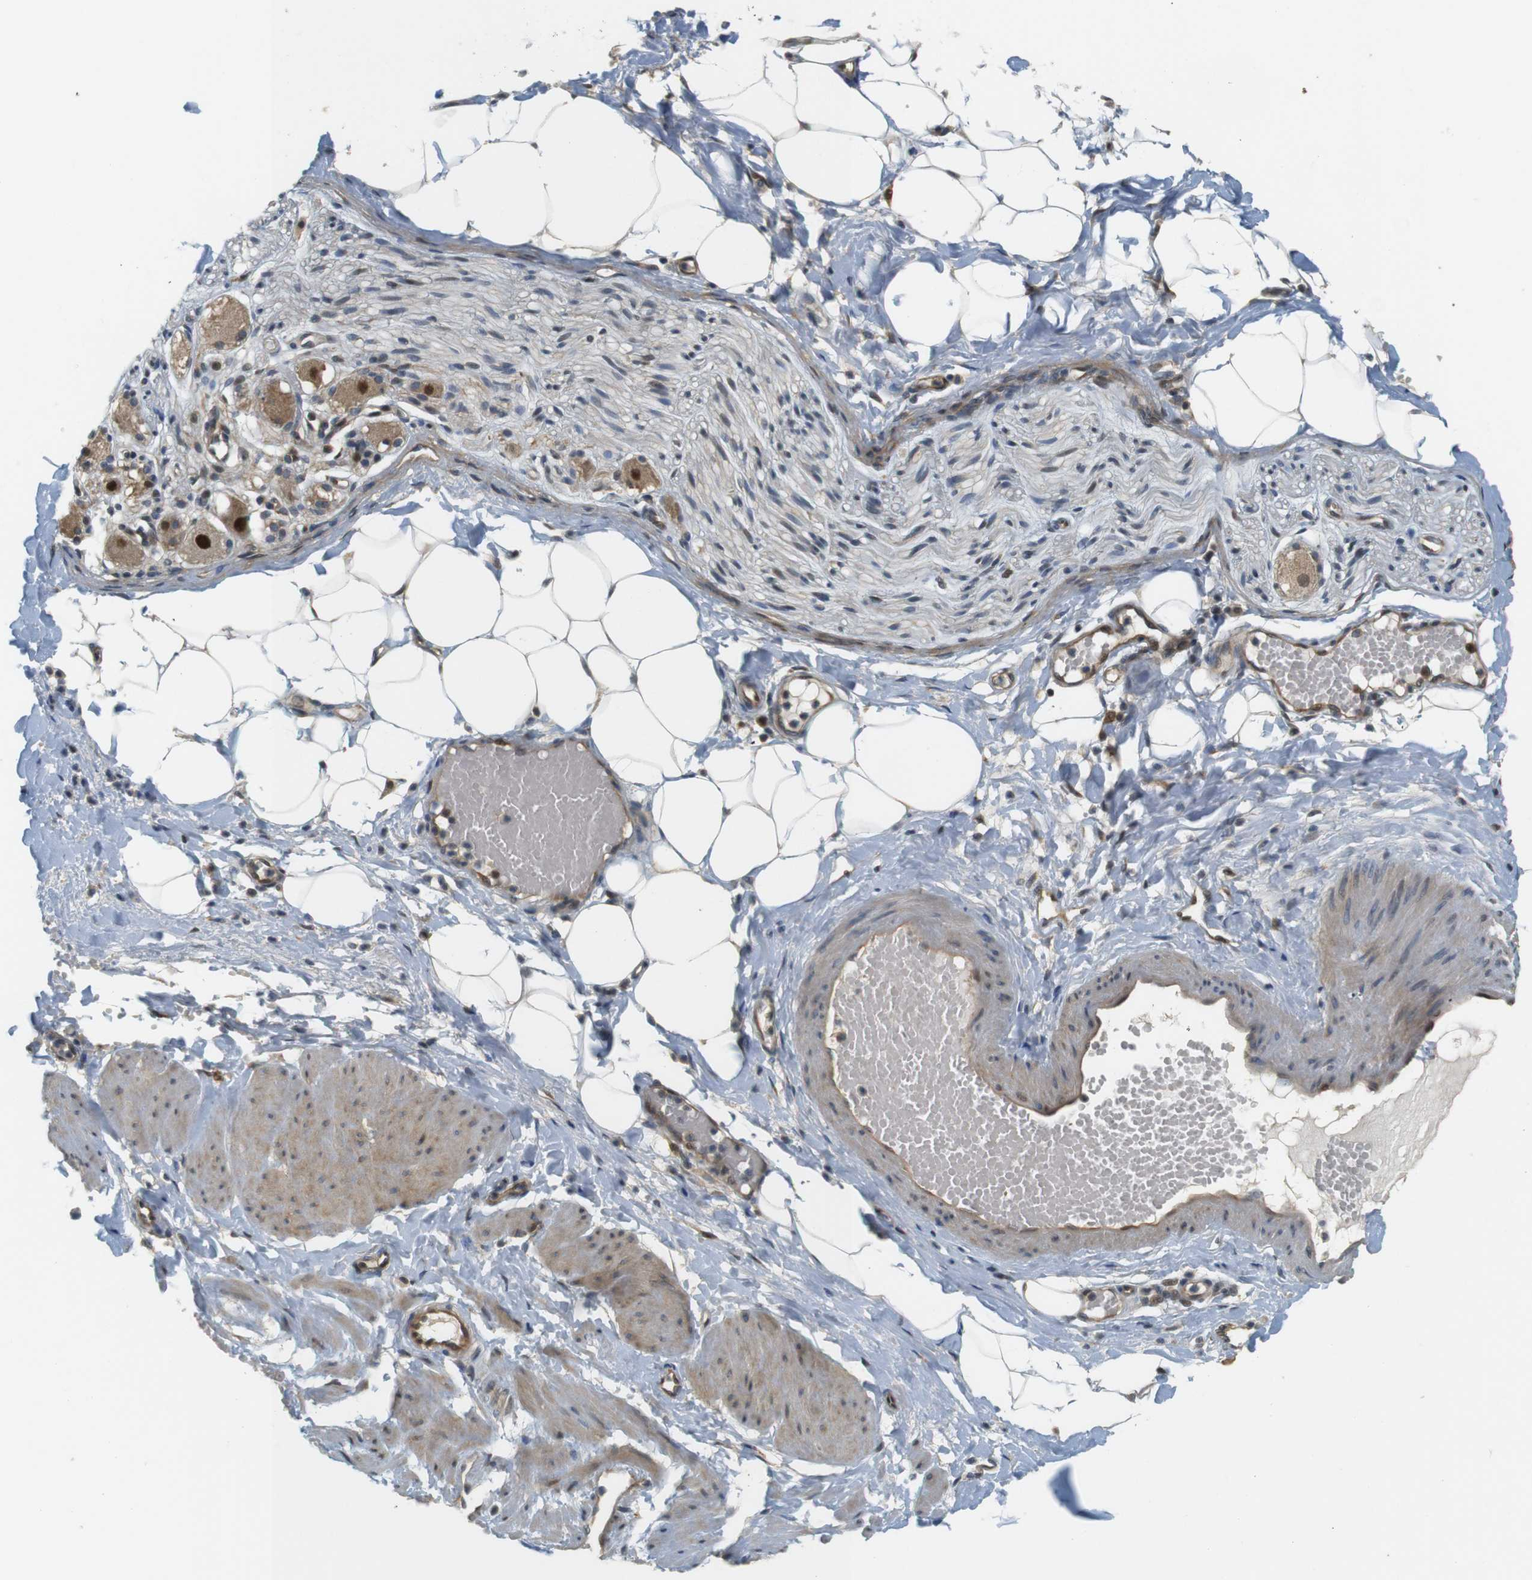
{"staining": {"intensity": "moderate", "quantity": "25%-75%", "location": "cytoplasmic/membranous,nuclear"}, "tissue": "adipose tissue", "cell_type": "Adipocytes", "image_type": "normal", "snomed": [{"axis": "morphology", "description": "Normal tissue, NOS"}, {"axis": "topography", "description": "Soft tissue"}, {"axis": "topography", "description": "Vascular tissue"}], "caption": "Adipose tissue stained with a brown dye displays moderate cytoplasmic/membranous,nuclear positive staining in about 25%-75% of adipocytes.", "gene": "TSPAN9", "patient": {"sex": "female", "age": 35}}